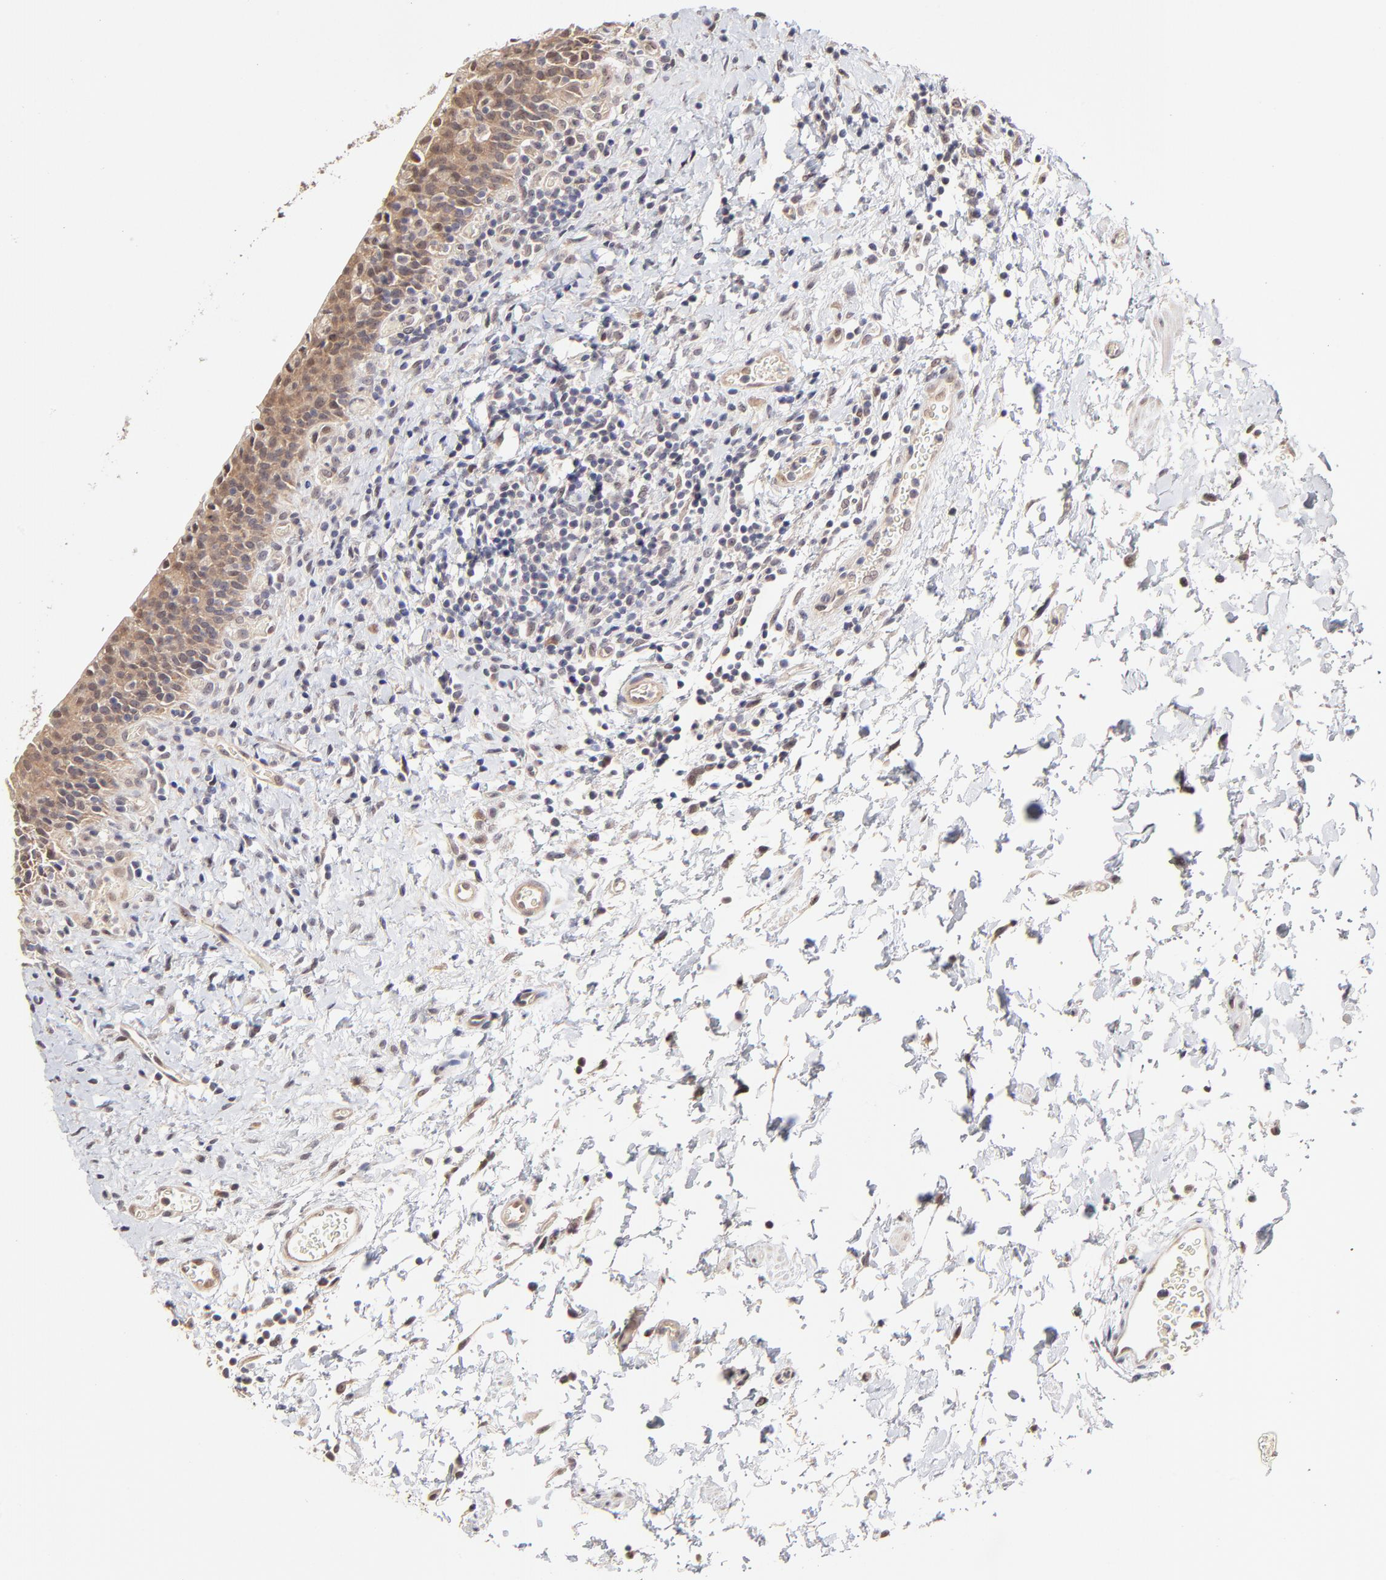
{"staining": {"intensity": "moderate", "quantity": ">75%", "location": "cytoplasmic/membranous"}, "tissue": "urinary bladder", "cell_type": "Urothelial cells", "image_type": "normal", "snomed": [{"axis": "morphology", "description": "Normal tissue, NOS"}, {"axis": "topography", "description": "Urinary bladder"}], "caption": "Immunohistochemistry (IHC) staining of normal urinary bladder, which demonstrates medium levels of moderate cytoplasmic/membranous expression in about >75% of urothelial cells indicating moderate cytoplasmic/membranous protein positivity. The staining was performed using DAB (3,3'-diaminobenzidine) (brown) for protein detection and nuclei were counterstained in hematoxylin (blue).", "gene": "ZNF10", "patient": {"sex": "male", "age": 51}}